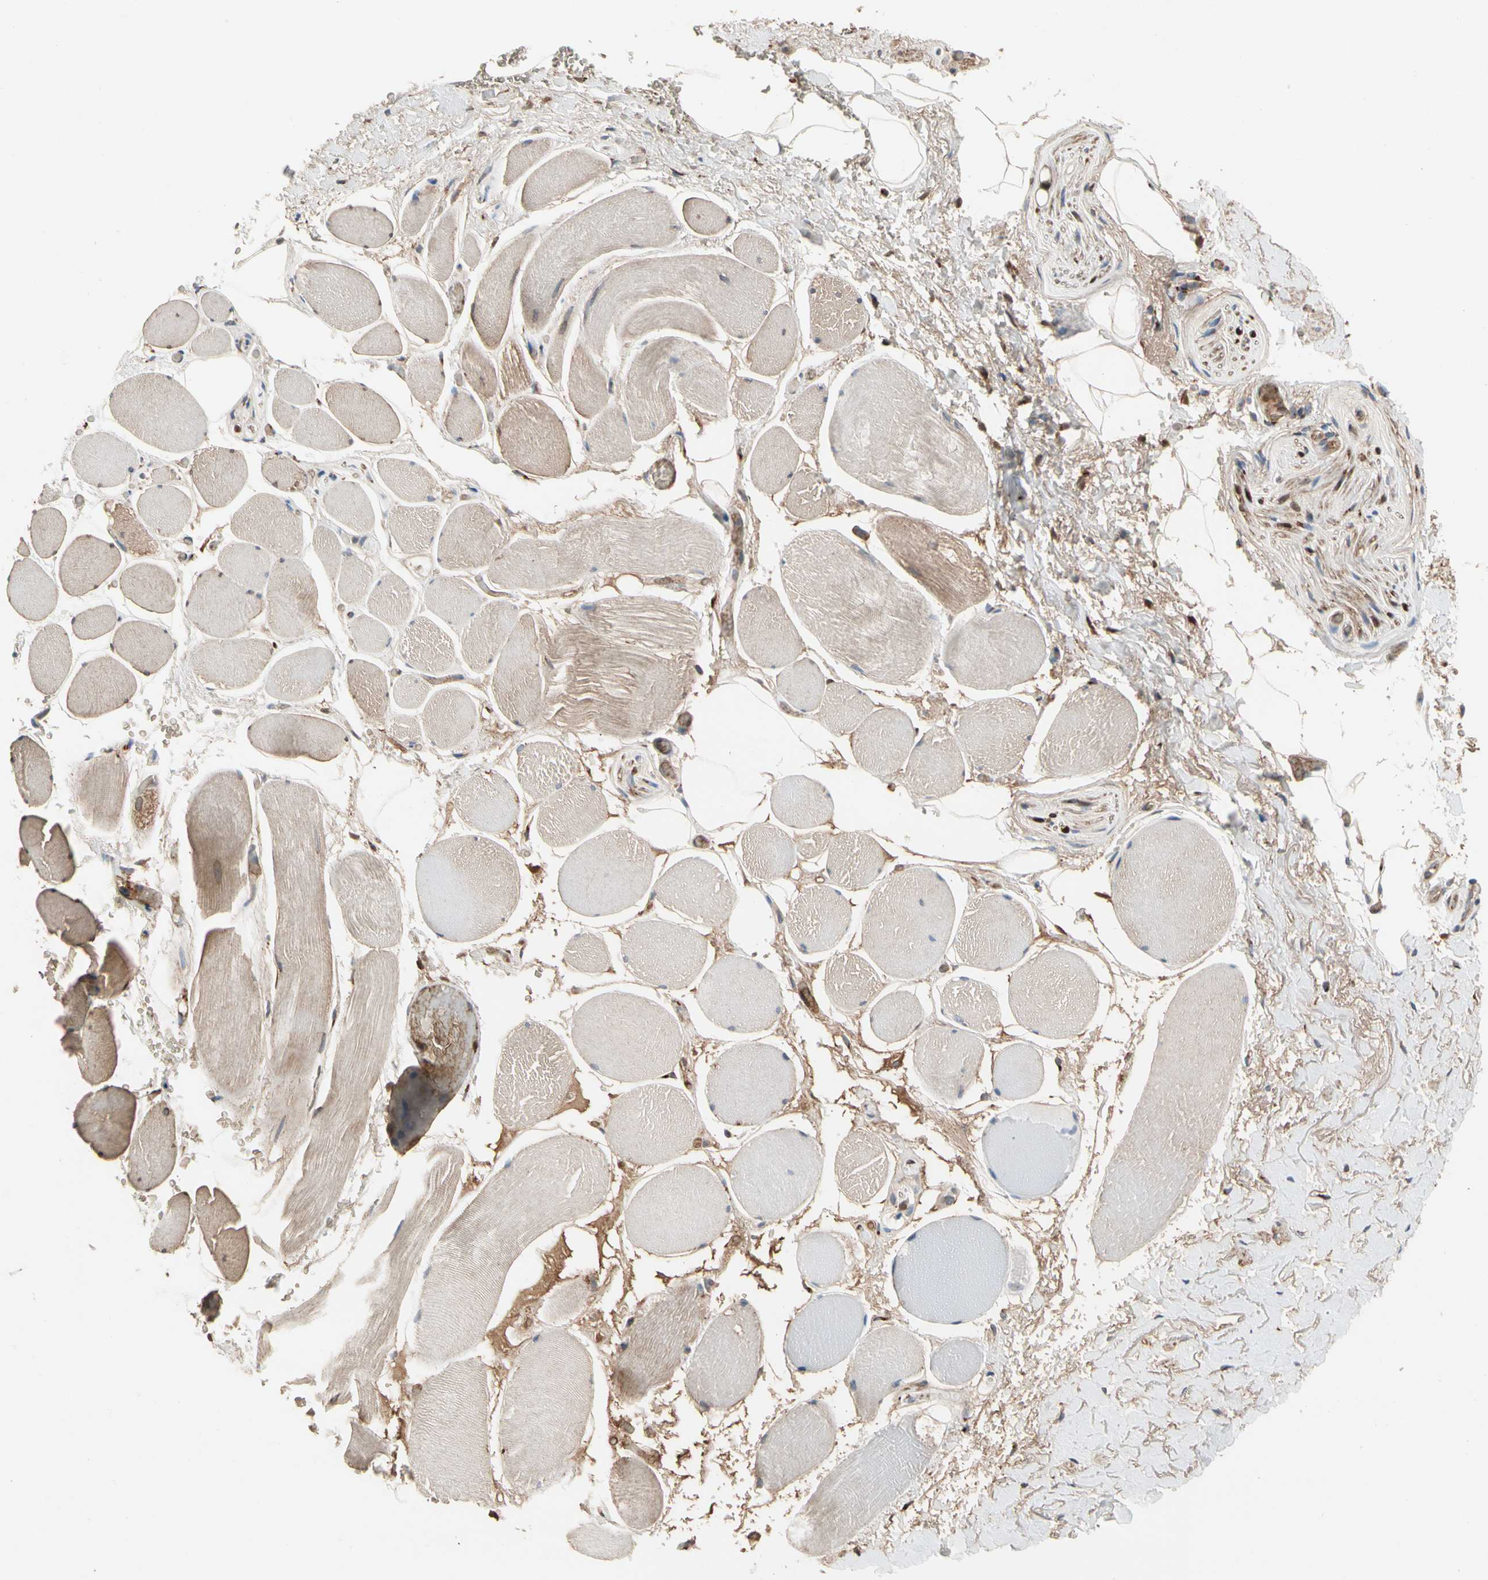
{"staining": {"intensity": "moderate", "quantity": ">75%", "location": "cytoplasmic/membranous,nuclear"}, "tissue": "adipose tissue", "cell_type": "Adipocytes", "image_type": "normal", "snomed": [{"axis": "morphology", "description": "Normal tissue, NOS"}, {"axis": "topography", "description": "Soft tissue"}, {"axis": "topography", "description": "Peripheral nerve tissue"}], "caption": "IHC of benign human adipose tissue exhibits medium levels of moderate cytoplasmic/membranous,nuclear expression in about >75% of adipocytes. (DAB (3,3'-diaminobenzidine) = brown stain, brightfield microscopy at high magnification).", "gene": "GCK", "patient": {"sex": "female", "age": 71}}